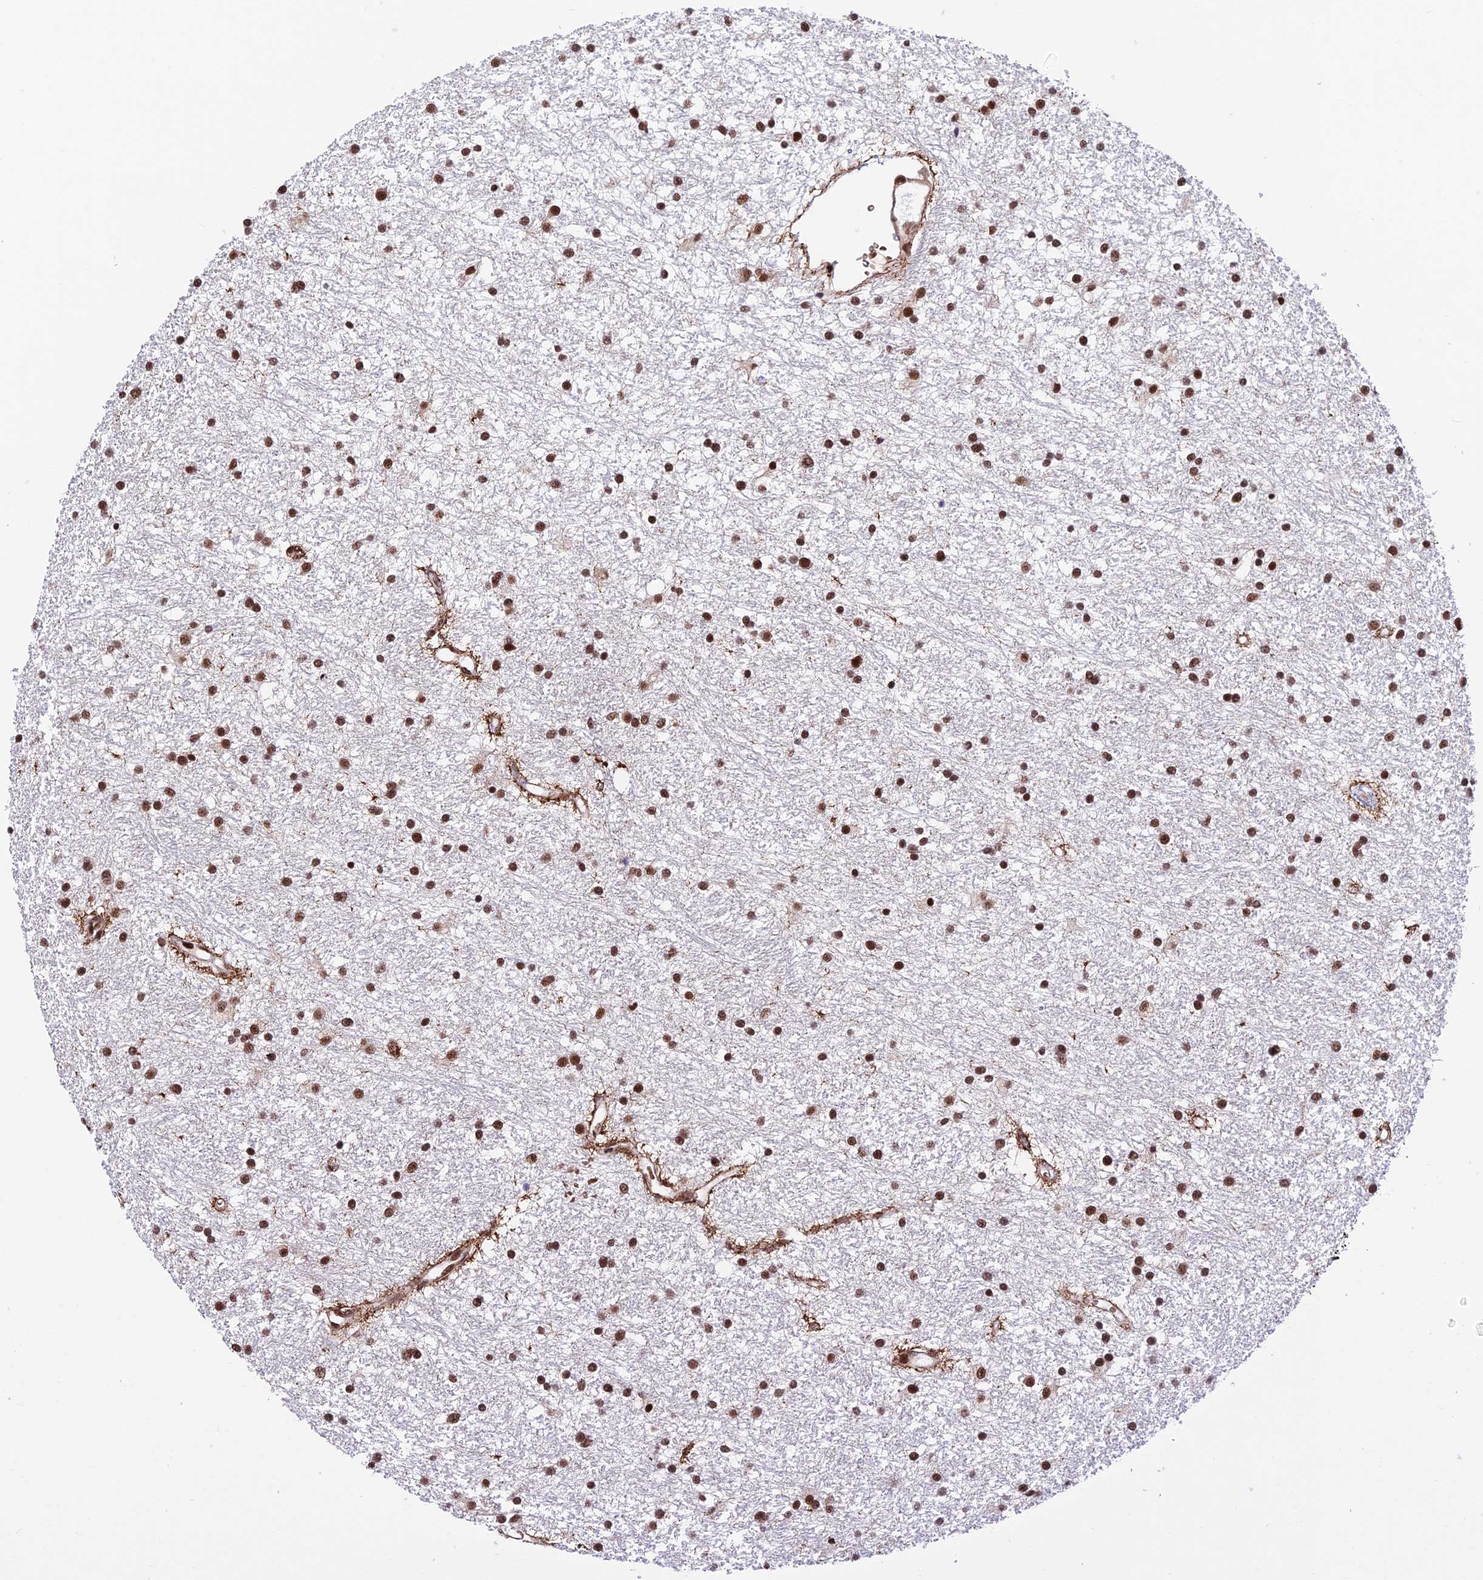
{"staining": {"intensity": "strong", "quantity": ">75%", "location": "nuclear"}, "tissue": "glioma", "cell_type": "Tumor cells", "image_type": "cancer", "snomed": [{"axis": "morphology", "description": "Glioma, malignant, High grade"}, {"axis": "topography", "description": "Brain"}], "caption": "Brown immunohistochemical staining in glioma shows strong nuclear expression in approximately >75% of tumor cells.", "gene": "RBM42", "patient": {"sex": "male", "age": 77}}